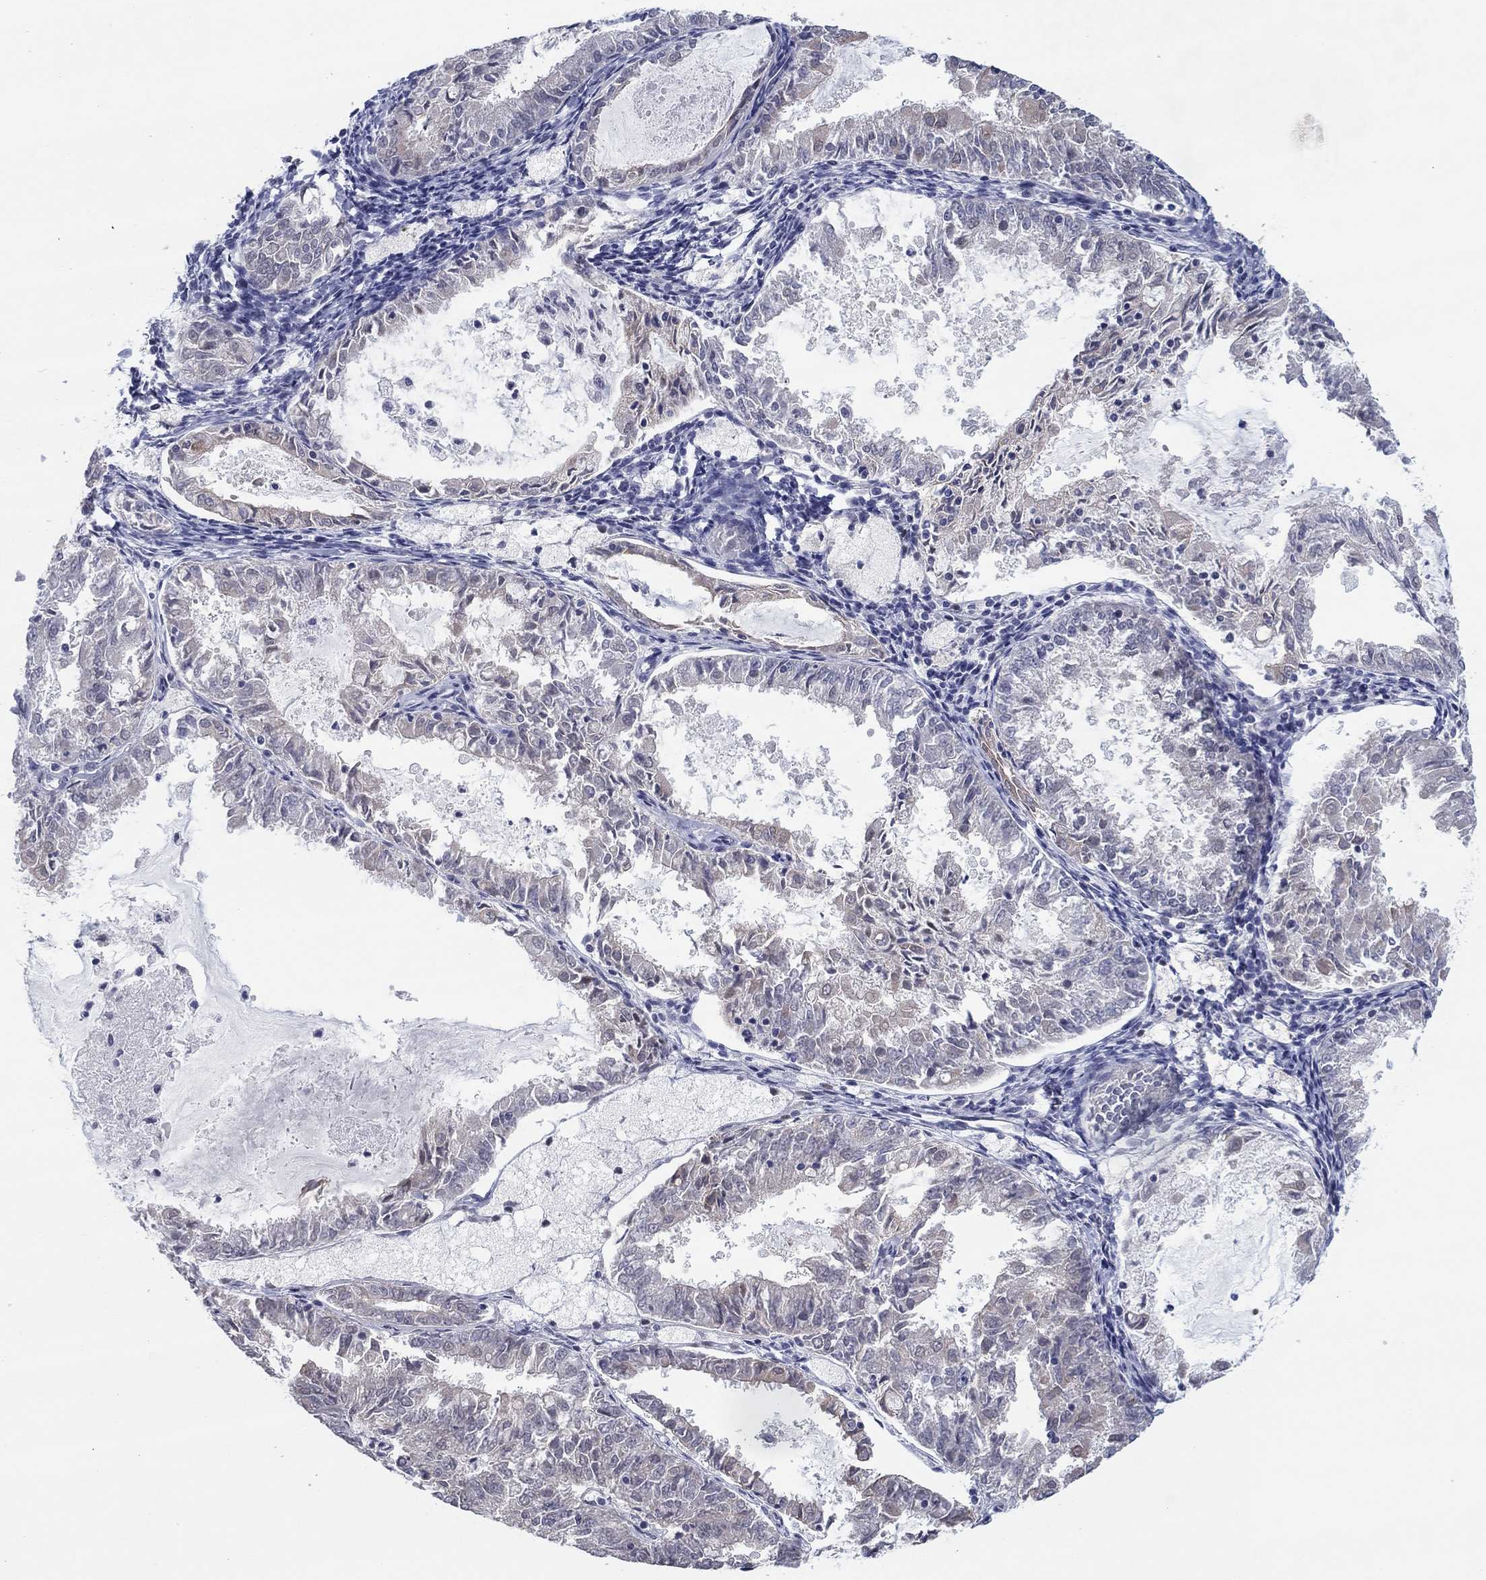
{"staining": {"intensity": "negative", "quantity": "none", "location": "none"}, "tissue": "endometrial cancer", "cell_type": "Tumor cells", "image_type": "cancer", "snomed": [{"axis": "morphology", "description": "Adenocarcinoma, NOS"}, {"axis": "topography", "description": "Endometrium"}], "caption": "The micrograph reveals no significant staining in tumor cells of endometrial cancer.", "gene": "SLC22A2", "patient": {"sex": "female", "age": 57}}